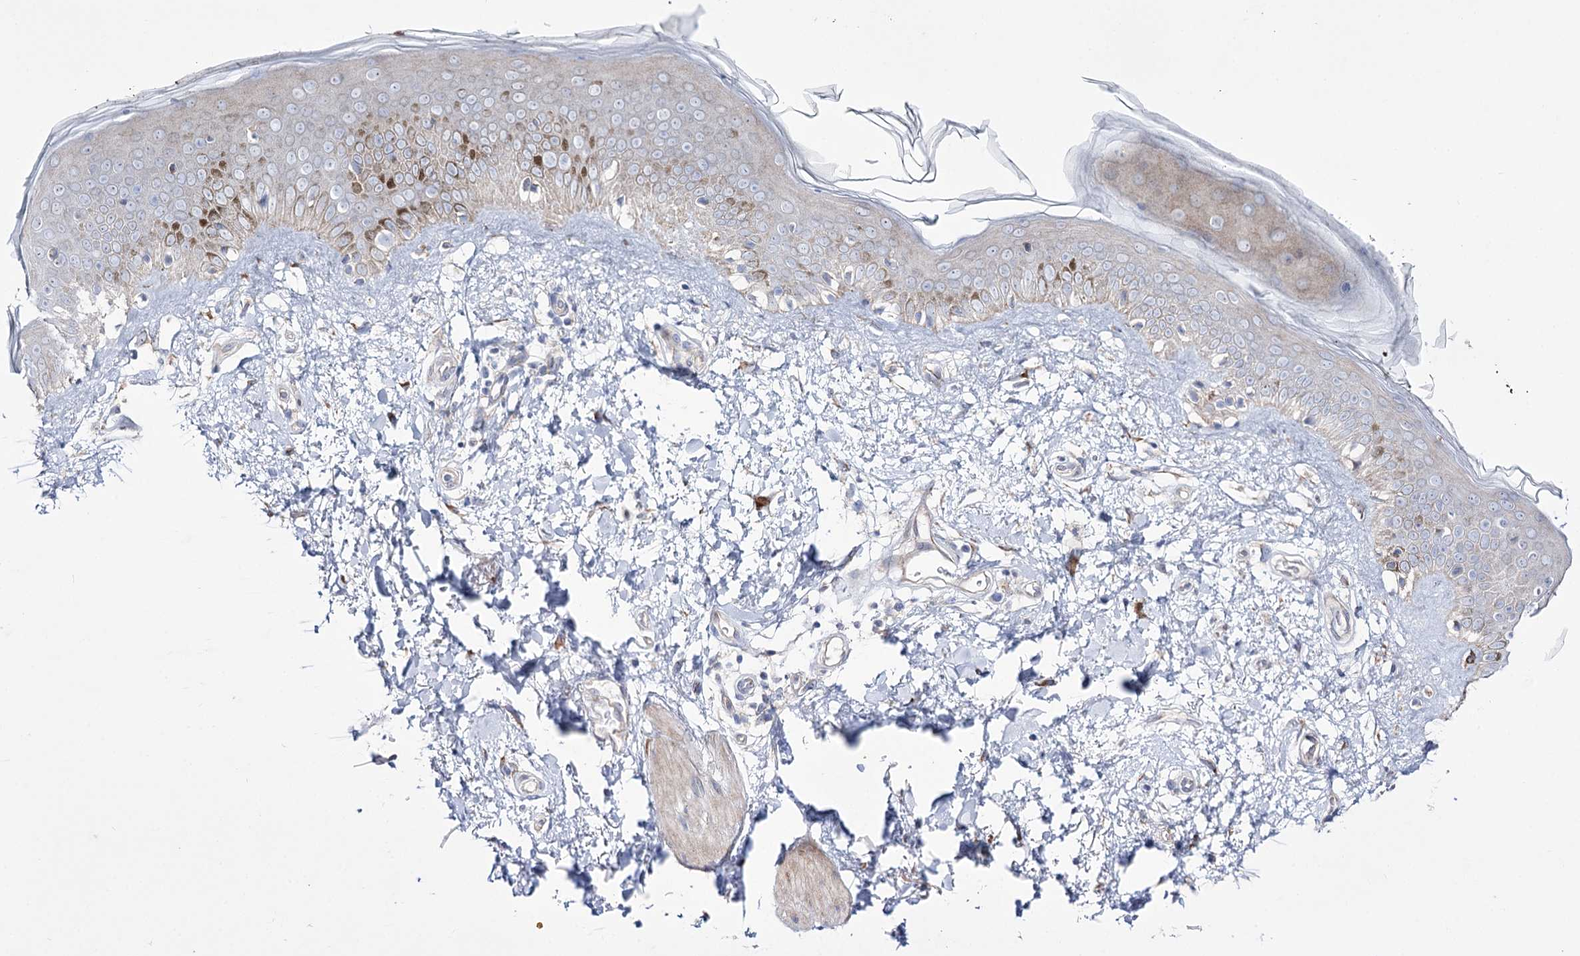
{"staining": {"intensity": "weak", "quantity": "25%-75%", "location": "cytoplasmic/membranous"}, "tissue": "skin", "cell_type": "Fibroblasts", "image_type": "normal", "snomed": [{"axis": "morphology", "description": "Normal tissue, NOS"}, {"axis": "topography", "description": "Skin"}], "caption": "Brown immunohistochemical staining in normal skin displays weak cytoplasmic/membranous expression in approximately 25%-75% of fibroblasts.", "gene": "METTL5", "patient": {"sex": "female", "age": 58}}